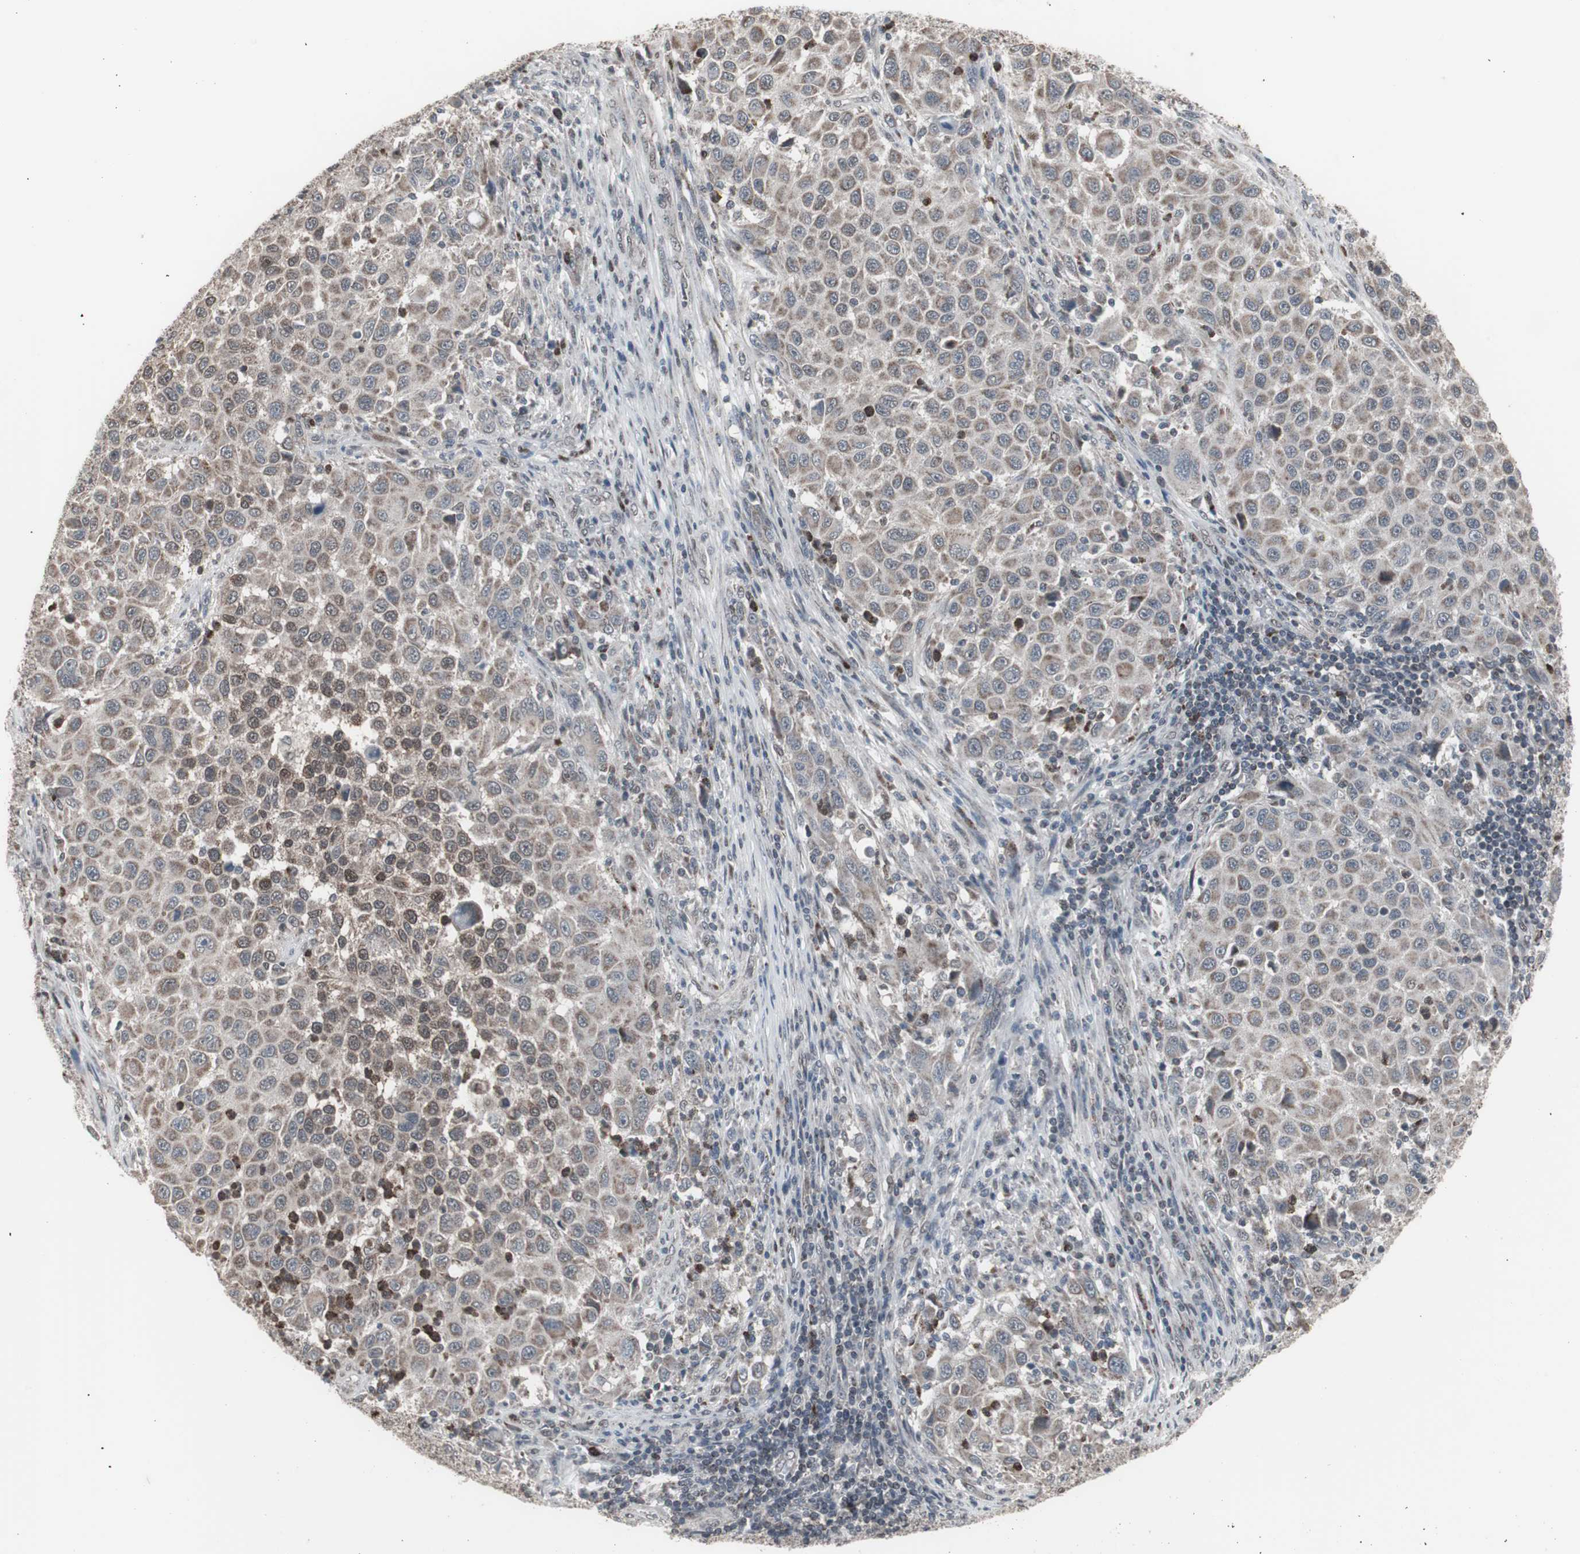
{"staining": {"intensity": "weak", "quantity": "25%-75%", "location": "cytoplasmic/membranous,nuclear"}, "tissue": "melanoma", "cell_type": "Tumor cells", "image_type": "cancer", "snomed": [{"axis": "morphology", "description": "Malignant melanoma, Metastatic site"}, {"axis": "topography", "description": "Lymph node"}], "caption": "Immunohistochemistry (IHC) histopathology image of neoplastic tissue: malignant melanoma (metastatic site) stained using immunohistochemistry (IHC) displays low levels of weak protein expression localized specifically in the cytoplasmic/membranous and nuclear of tumor cells, appearing as a cytoplasmic/membranous and nuclear brown color.", "gene": "RXRA", "patient": {"sex": "male", "age": 61}}